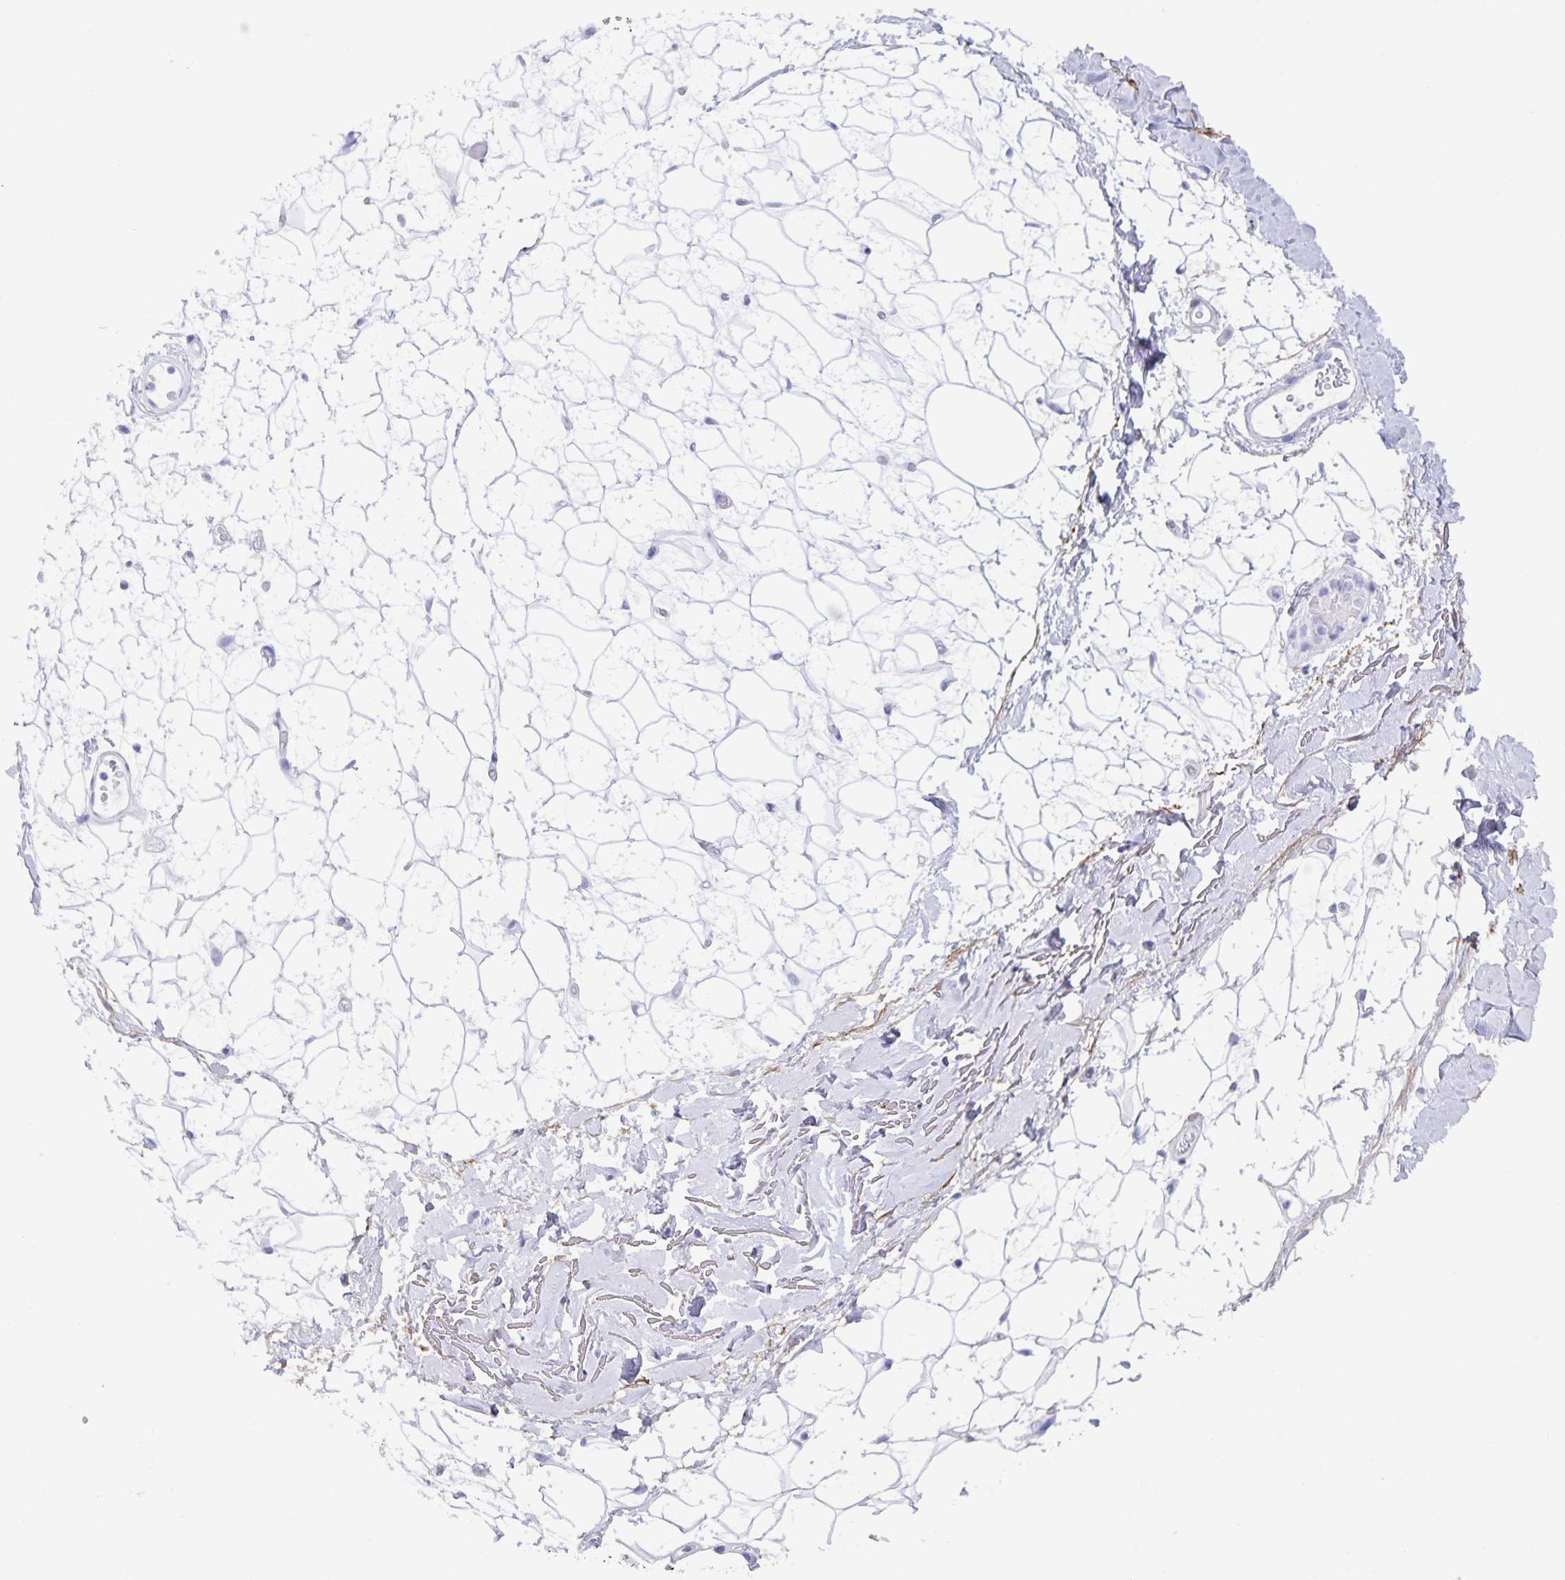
{"staining": {"intensity": "negative", "quantity": "none", "location": "none"}, "tissue": "adipose tissue", "cell_type": "Adipocytes", "image_type": "normal", "snomed": [{"axis": "morphology", "description": "Normal tissue, NOS"}, {"axis": "topography", "description": "Anal"}, {"axis": "topography", "description": "Peripheral nerve tissue"}], "caption": "High power microscopy histopathology image of an IHC histopathology image of normal adipose tissue, revealing no significant expression in adipocytes. The staining was performed using DAB to visualize the protein expression in brown, while the nuclei were stained in blue with hematoxylin (Magnification: 20x).", "gene": "AQP4", "patient": {"sex": "male", "age": 78}}